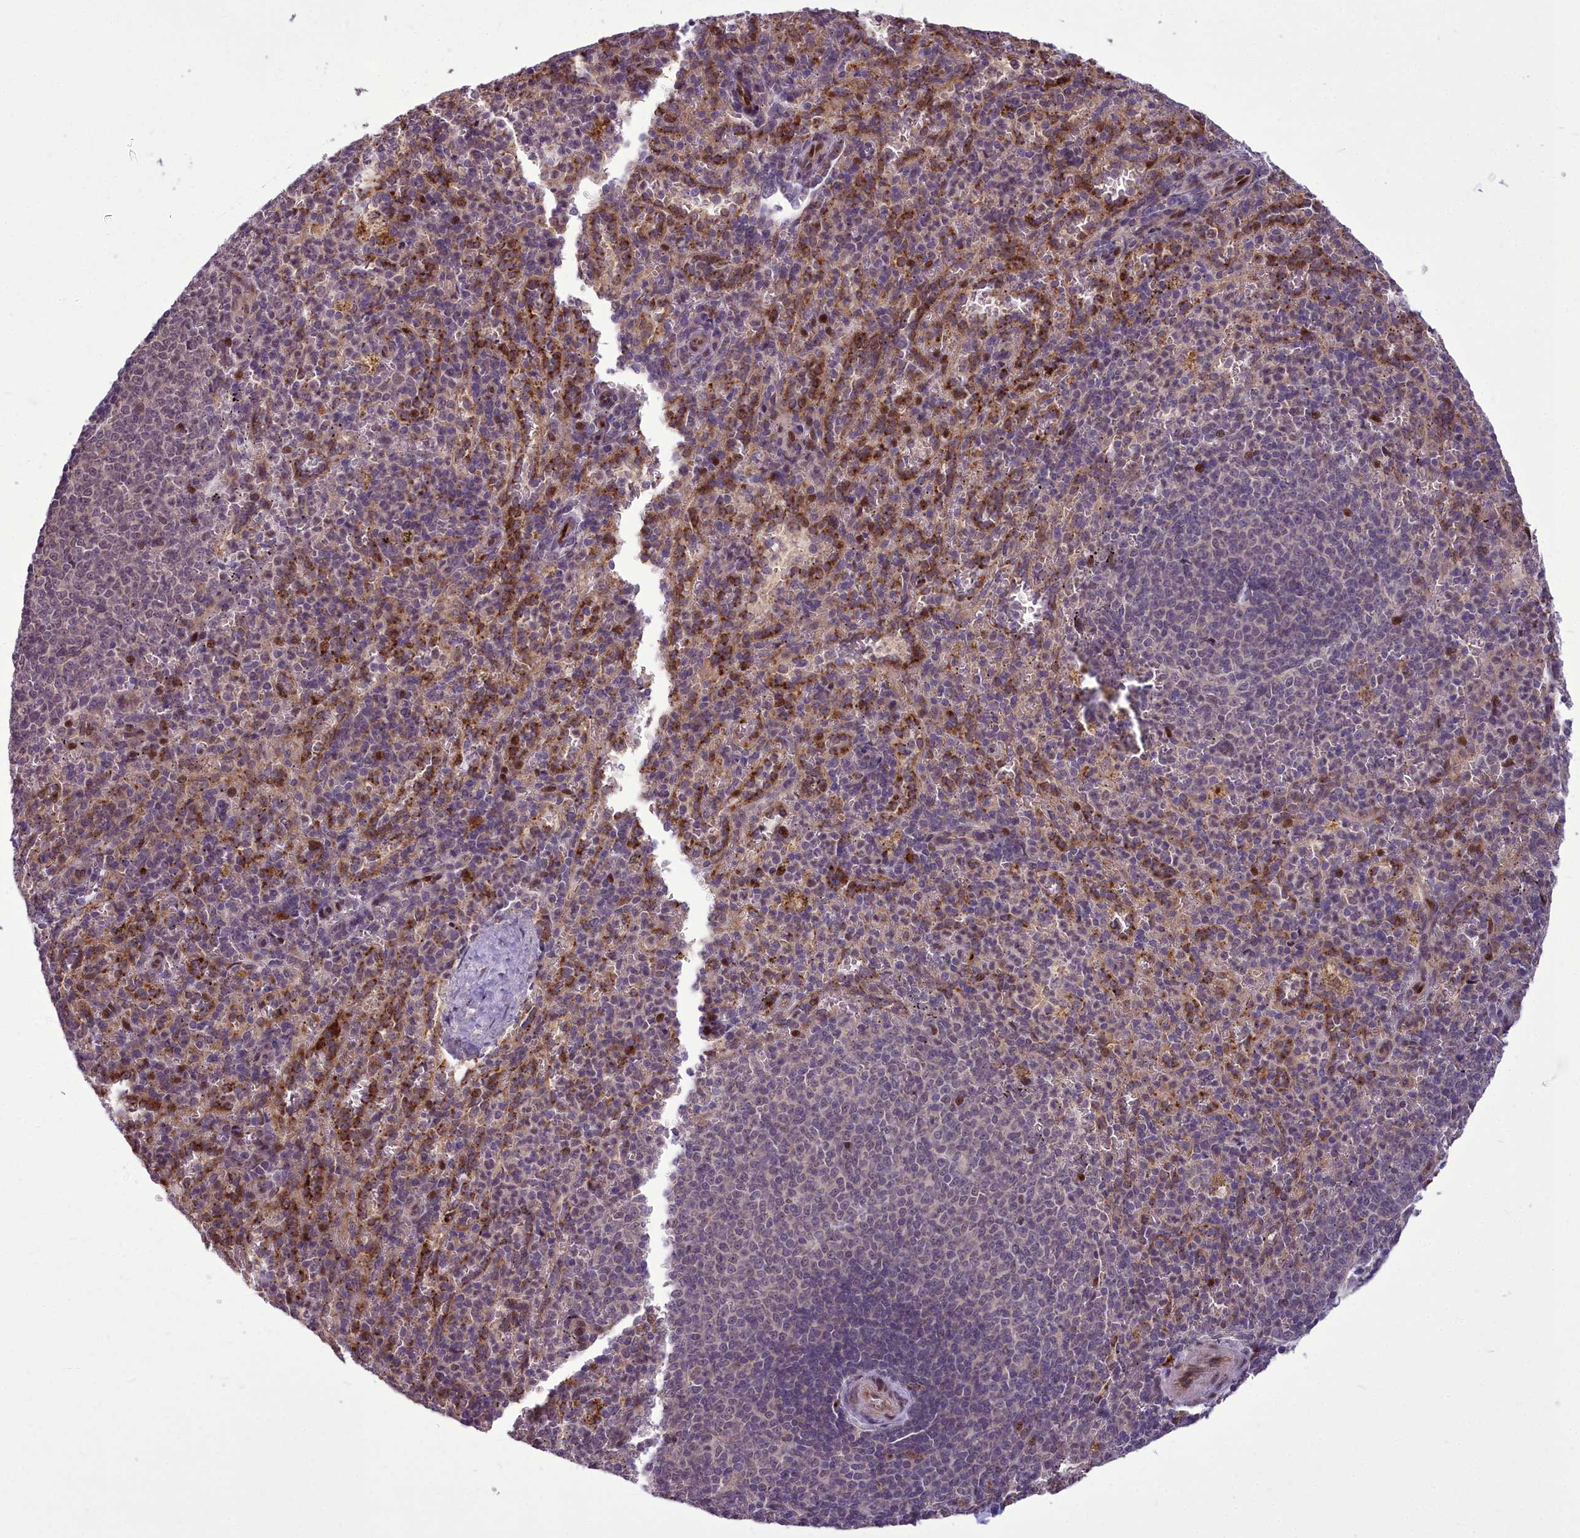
{"staining": {"intensity": "negative", "quantity": "none", "location": "none"}, "tissue": "spleen", "cell_type": "Cells in red pulp", "image_type": "normal", "snomed": [{"axis": "morphology", "description": "Normal tissue, NOS"}, {"axis": "topography", "description": "Spleen"}], "caption": "Immunohistochemistry of normal human spleen shows no staining in cells in red pulp. Nuclei are stained in blue.", "gene": "AP1M1", "patient": {"sex": "female", "age": 21}}